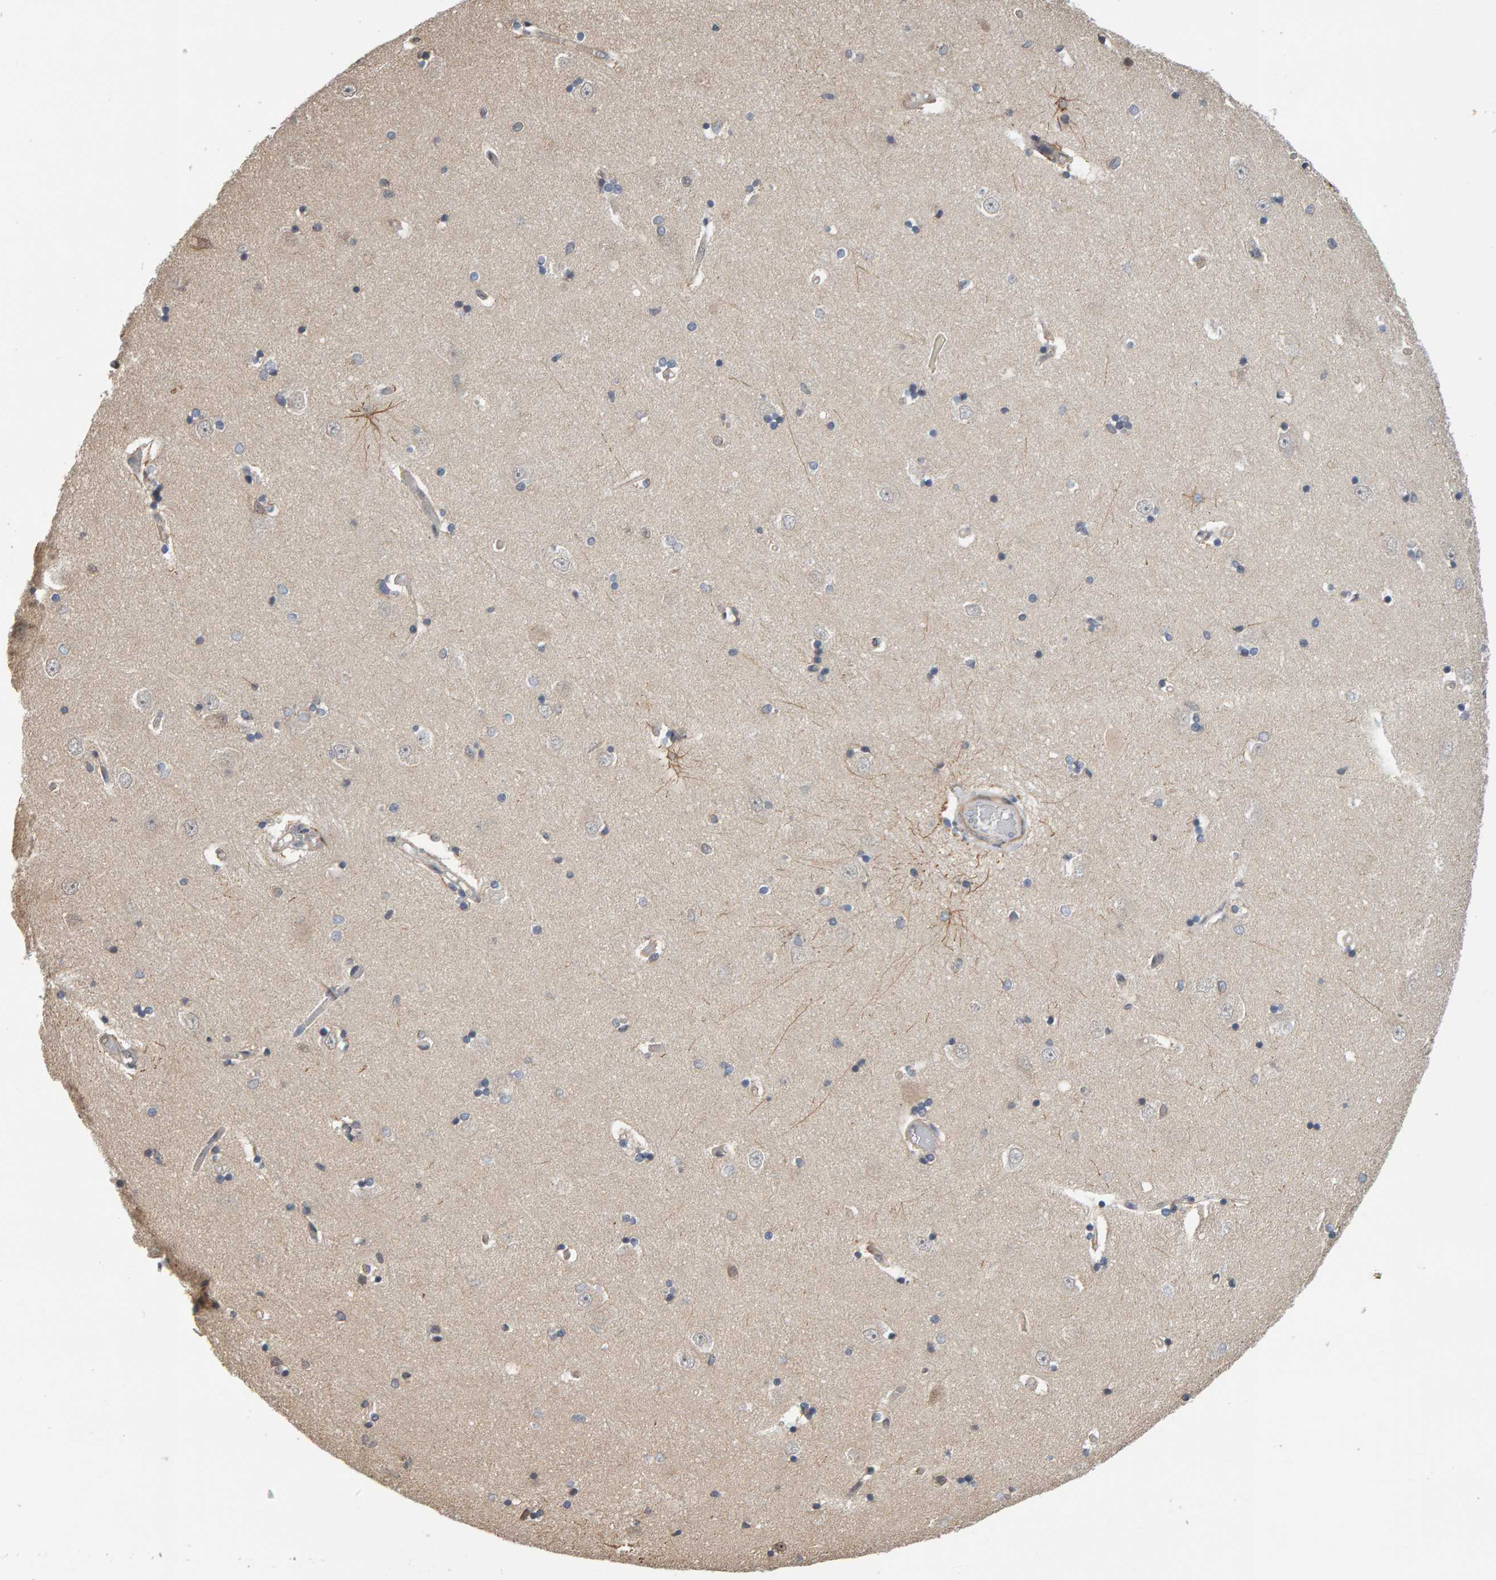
{"staining": {"intensity": "moderate", "quantity": "<25%", "location": "cytoplasmic/membranous"}, "tissue": "hippocampus", "cell_type": "Glial cells", "image_type": "normal", "snomed": [{"axis": "morphology", "description": "Normal tissue, NOS"}, {"axis": "topography", "description": "Hippocampus"}], "caption": "This histopathology image displays IHC staining of benign human hippocampus, with low moderate cytoplasmic/membranous positivity in approximately <25% of glial cells.", "gene": "COASY", "patient": {"sex": "male", "age": 45}}